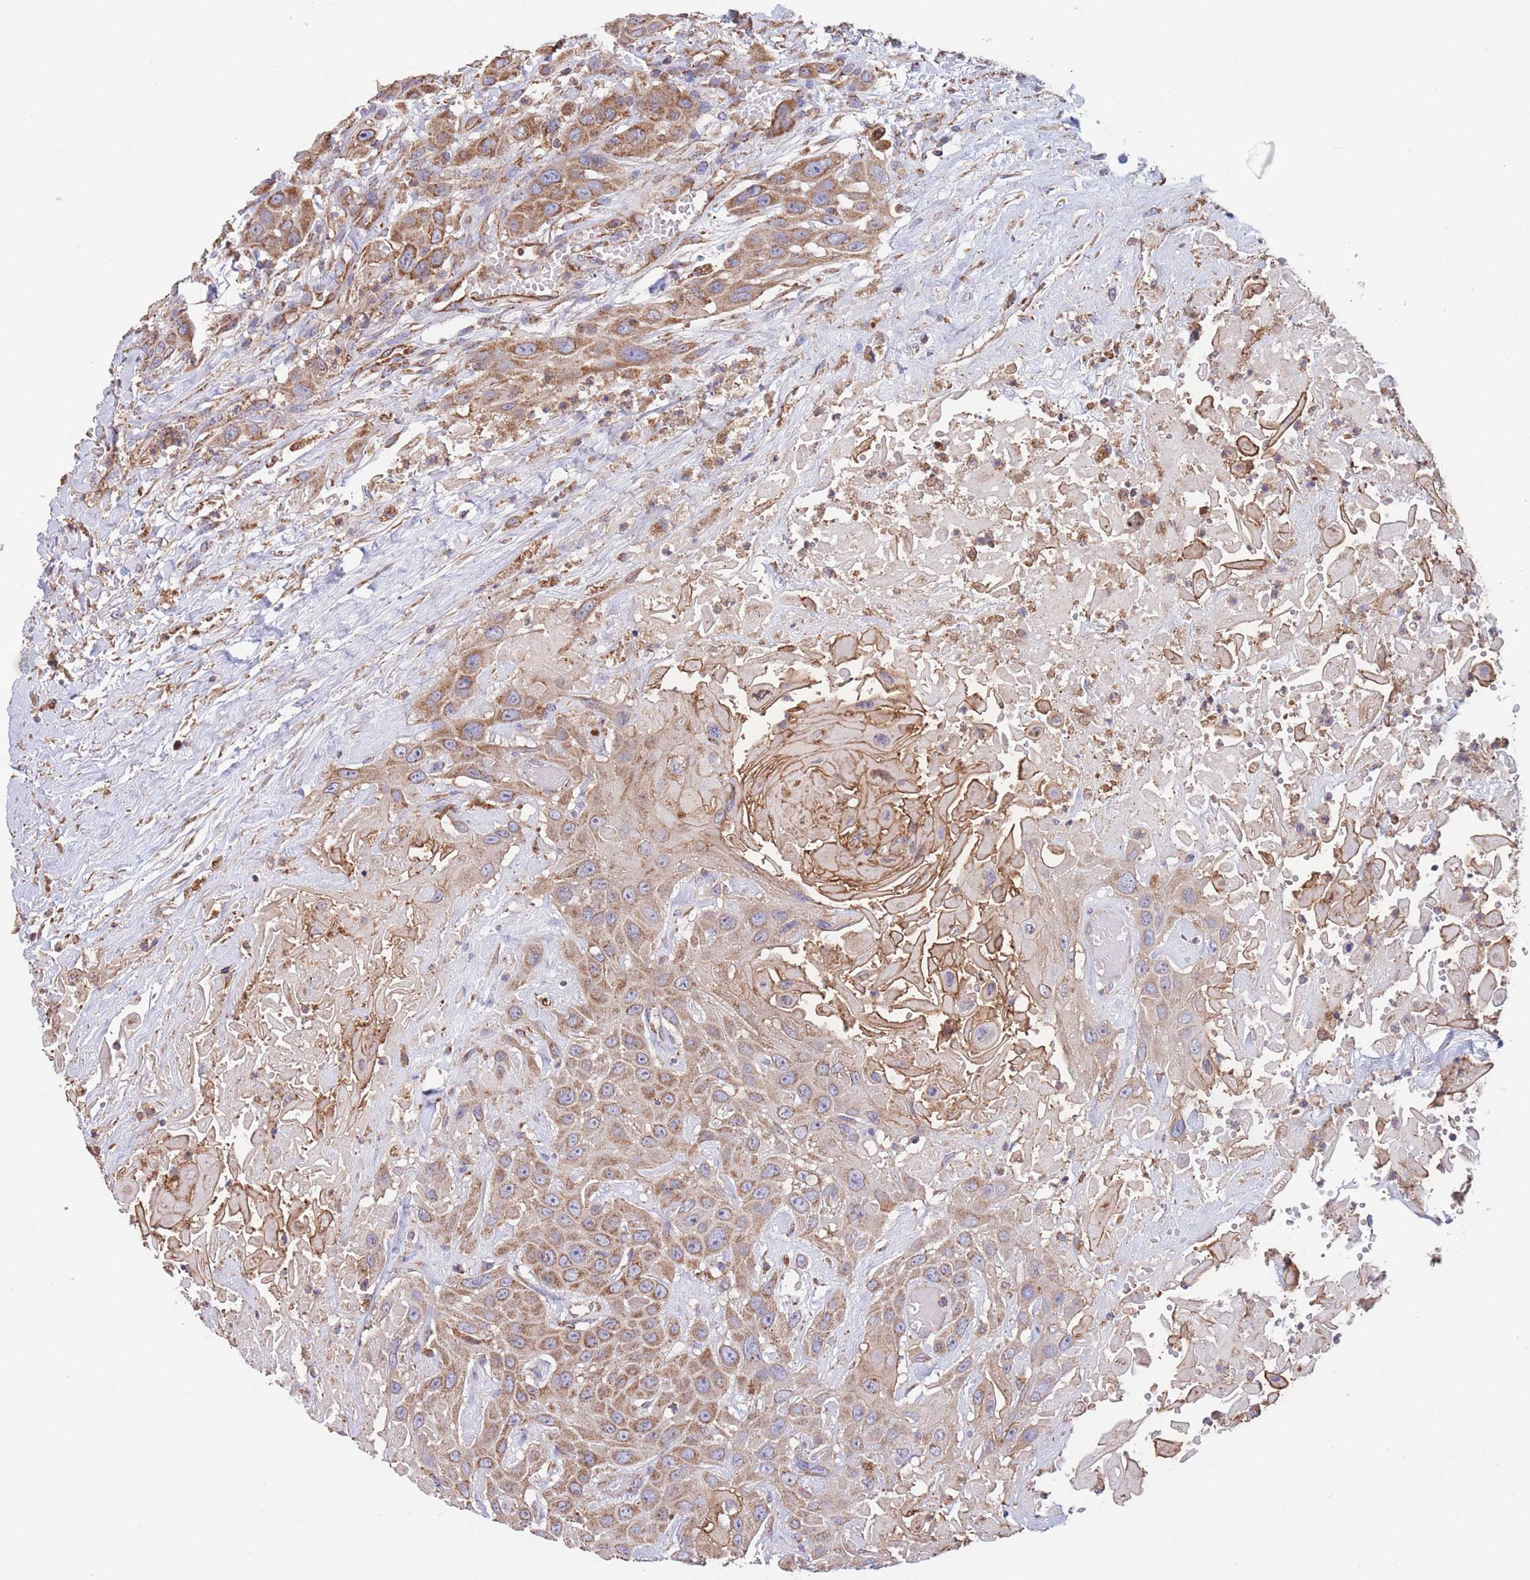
{"staining": {"intensity": "moderate", "quantity": ">75%", "location": "cytoplasmic/membranous"}, "tissue": "head and neck cancer", "cell_type": "Tumor cells", "image_type": "cancer", "snomed": [{"axis": "morphology", "description": "Squamous cell carcinoma, NOS"}, {"axis": "topography", "description": "Head-Neck"}], "caption": "A micrograph of human head and neck cancer (squamous cell carcinoma) stained for a protein displays moderate cytoplasmic/membranous brown staining in tumor cells.", "gene": "FKBP8", "patient": {"sex": "male", "age": 81}}